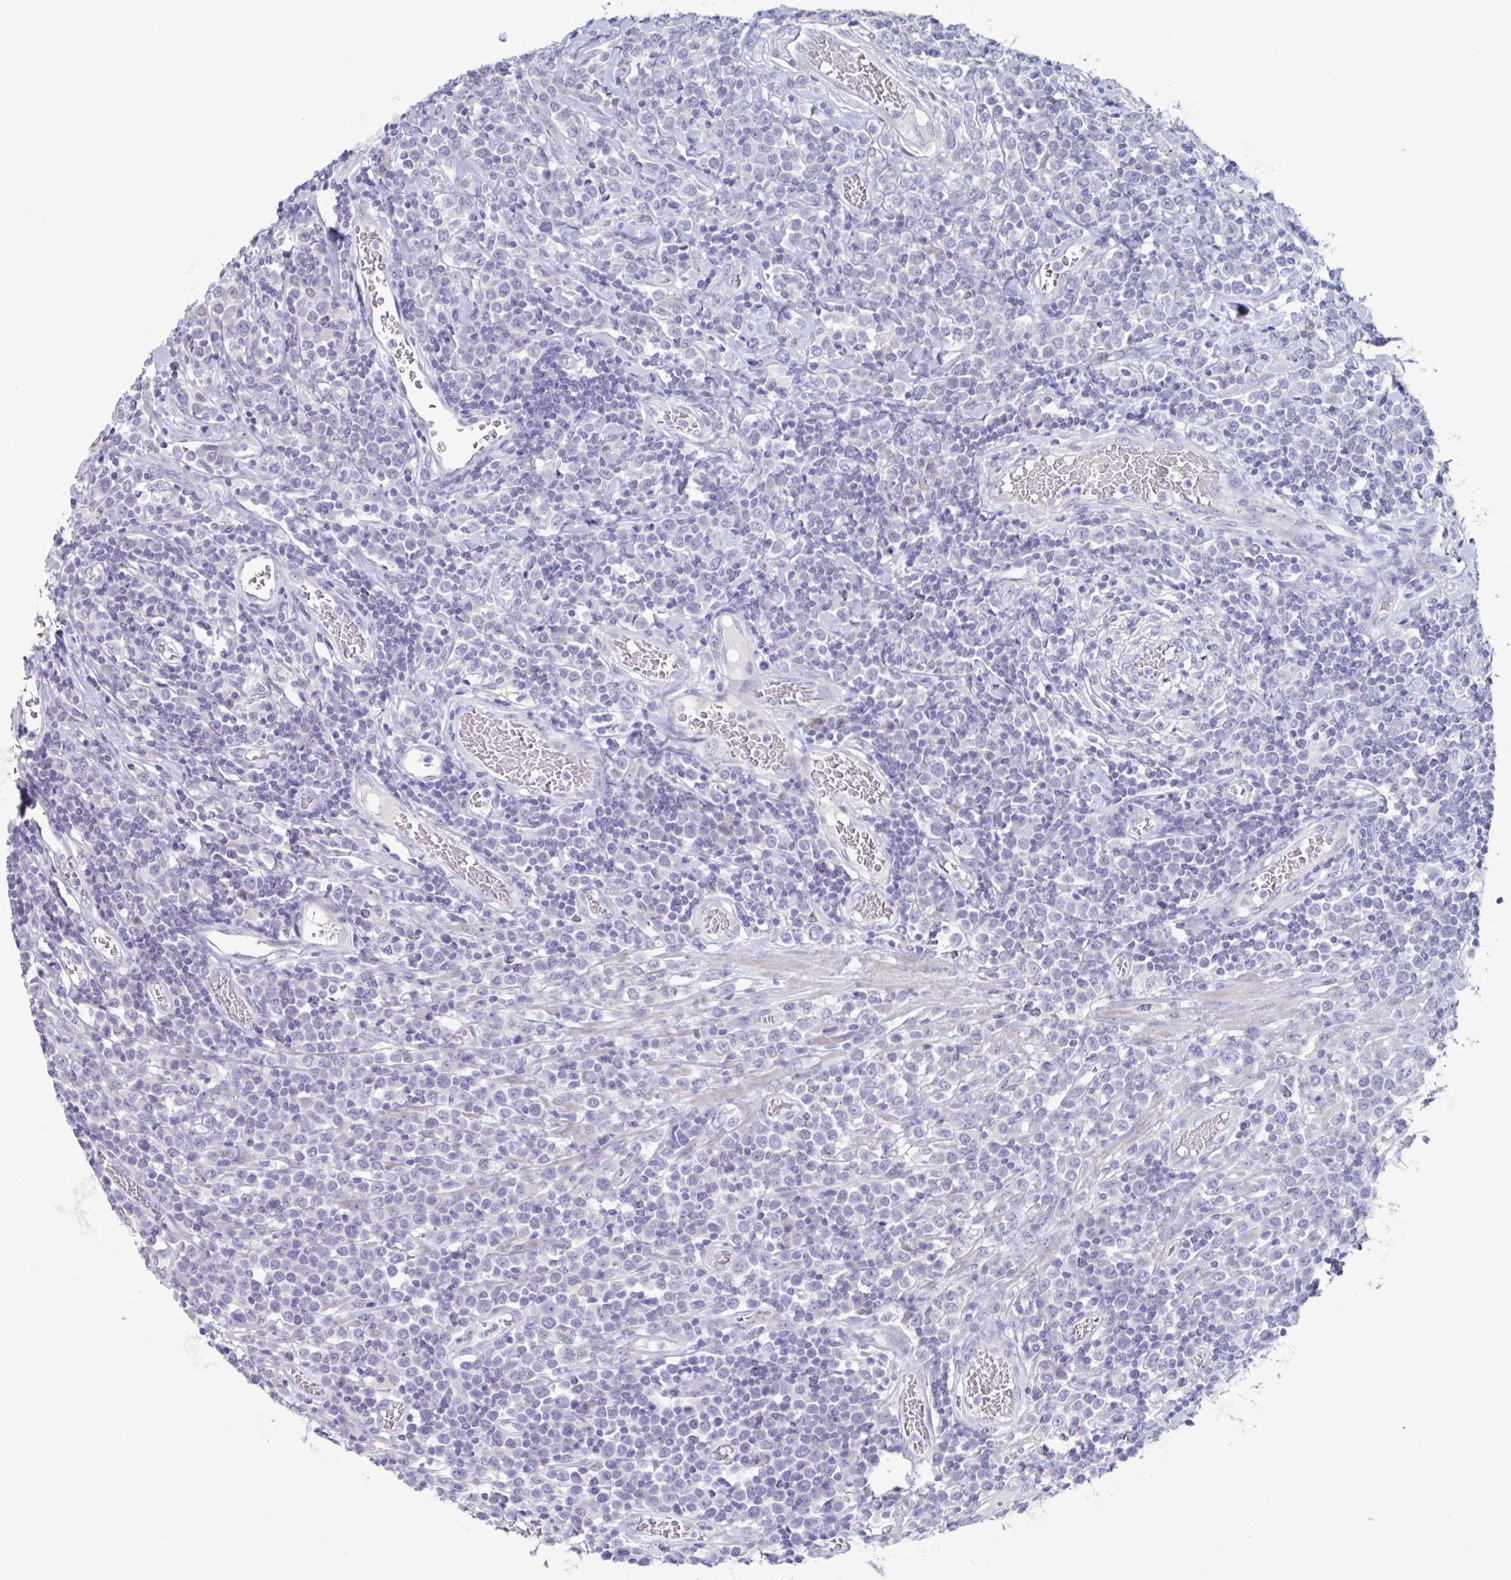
{"staining": {"intensity": "negative", "quantity": "none", "location": "none"}, "tissue": "lymphoma", "cell_type": "Tumor cells", "image_type": "cancer", "snomed": [{"axis": "morphology", "description": "Malignant lymphoma, non-Hodgkin's type, High grade"}, {"axis": "topography", "description": "Soft tissue"}], "caption": "Immunohistochemistry (IHC) image of neoplastic tissue: lymphoma stained with DAB (3,3'-diaminobenzidine) displays no significant protein staining in tumor cells. (Stains: DAB IHC with hematoxylin counter stain, Microscopy: brightfield microscopy at high magnification).", "gene": "NOXRED1", "patient": {"sex": "female", "age": 56}}